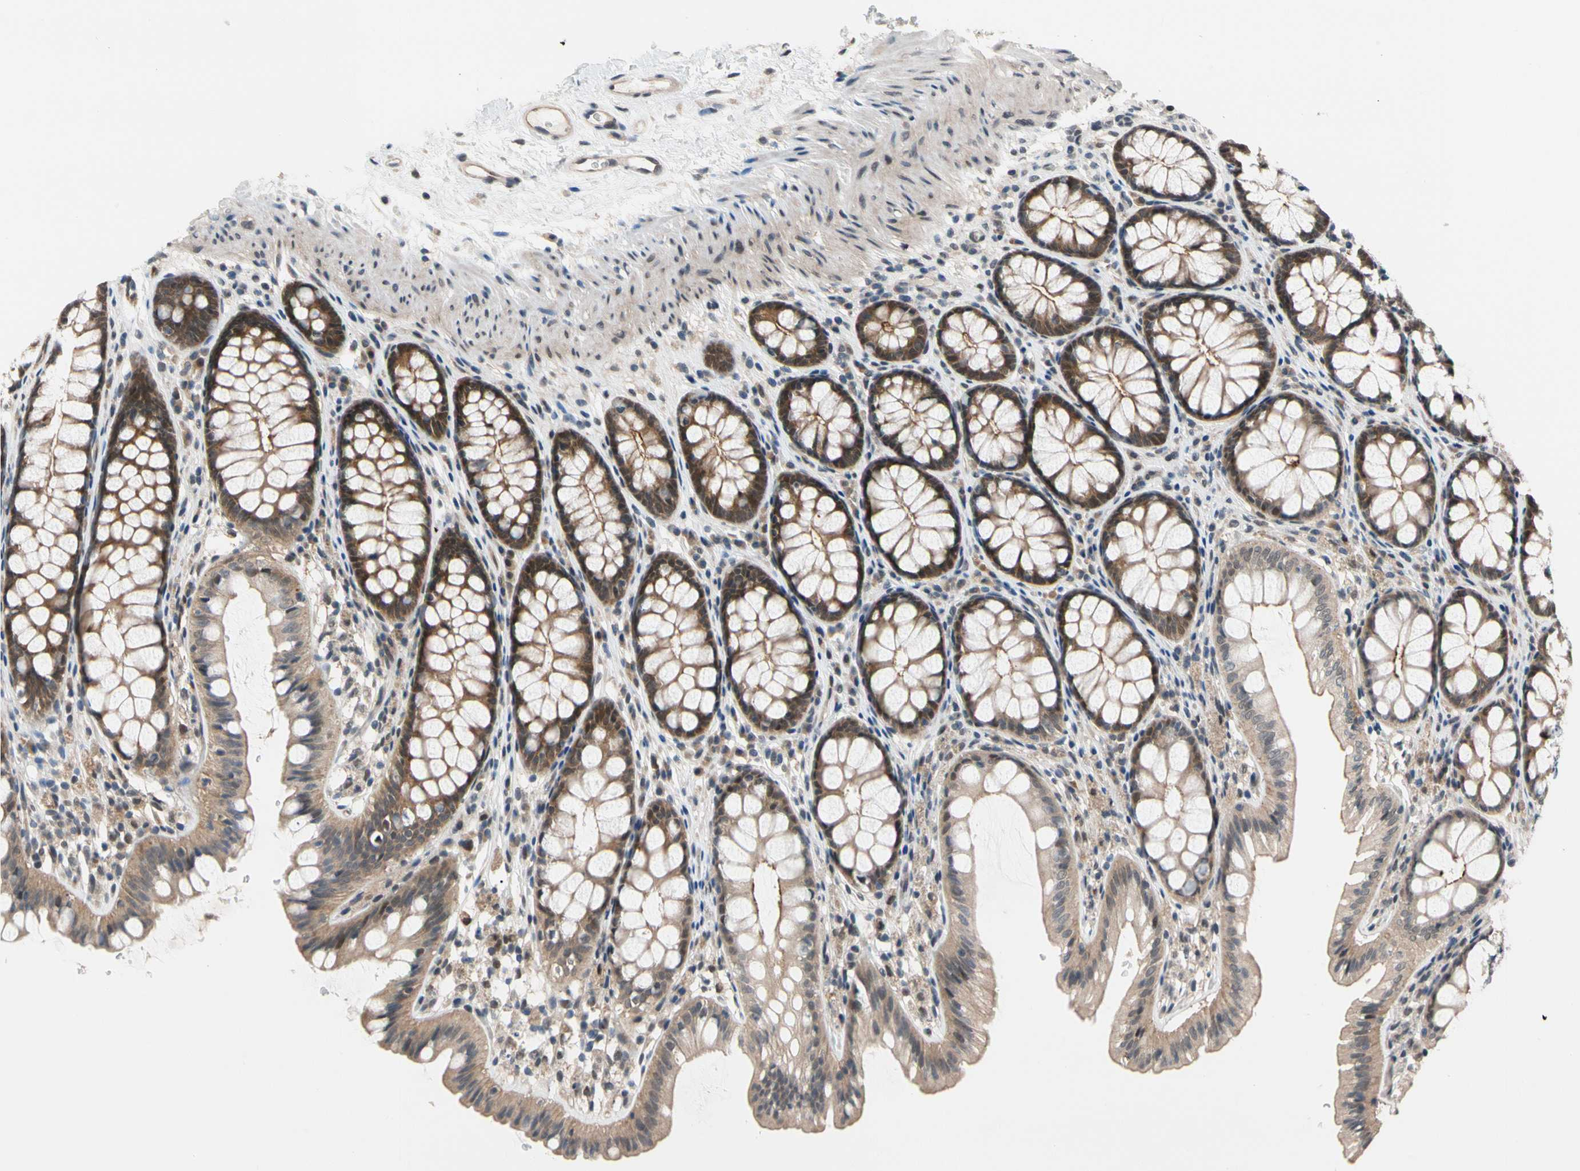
{"staining": {"intensity": "weak", "quantity": ">75%", "location": "cytoplasmic/membranous"}, "tissue": "colon", "cell_type": "Endothelial cells", "image_type": "normal", "snomed": [{"axis": "morphology", "description": "Normal tissue, NOS"}, {"axis": "topography", "description": "Colon"}], "caption": "Colon stained for a protein (brown) displays weak cytoplasmic/membranous positive staining in approximately >75% of endothelial cells.", "gene": "NGEF", "patient": {"sex": "female", "age": 55}}